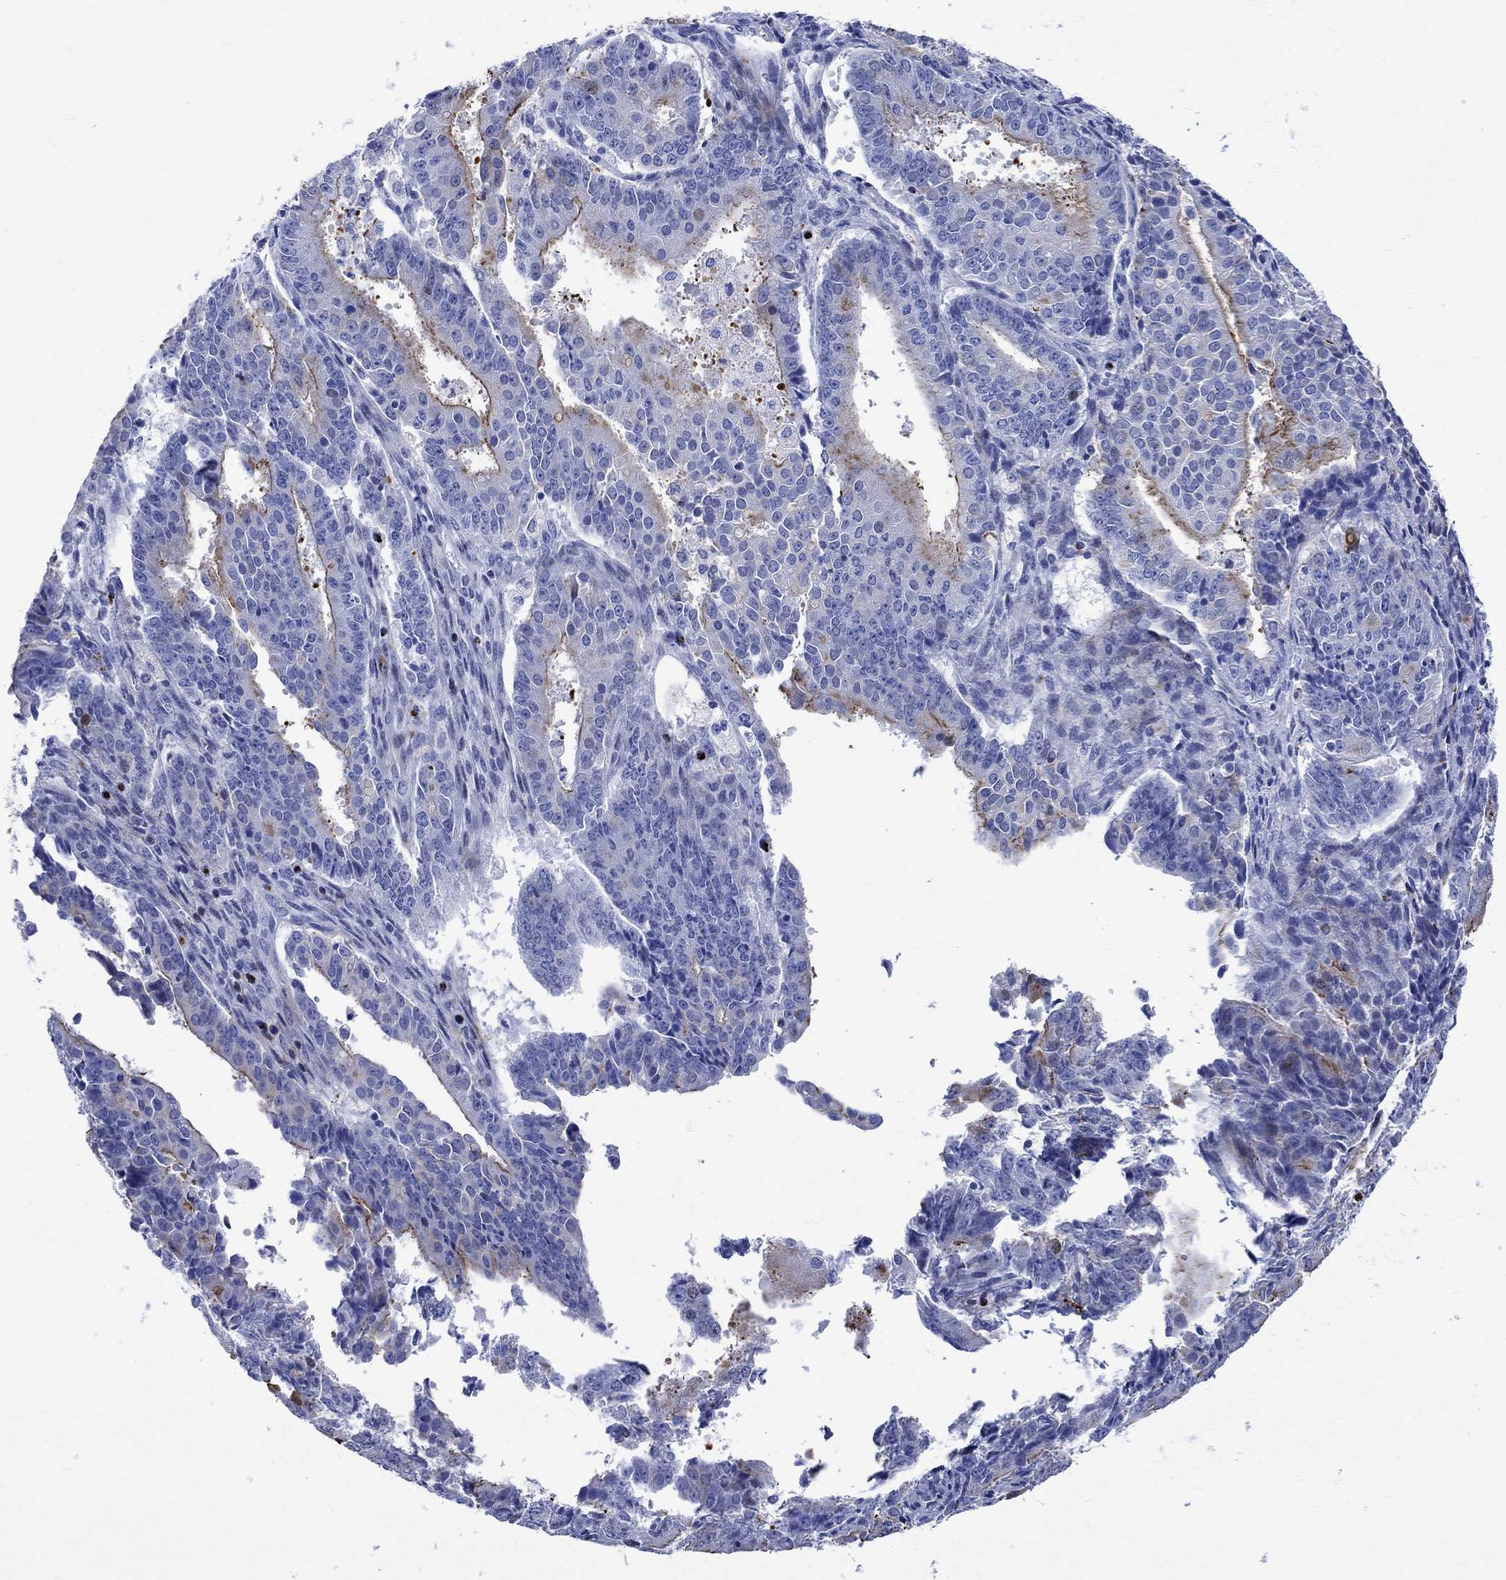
{"staining": {"intensity": "strong", "quantity": "<25%", "location": "cytoplasmic/membranous"}, "tissue": "ovarian cancer", "cell_type": "Tumor cells", "image_type": "cancer", "snomed": [{"axis": "morphology", "description": "Carcinoma, endometroid"}, {"axis": "topography", "description": "Ovary"}], "caption": "Brown immunohistochemical staining in human endometroid carcinoma (ovarian) demonstrates strong cytoplasmic/membranous positivity in about <25% of tumor cells.", "gene": "PARVB", "patient": {"sex": "female", "age": 42}}